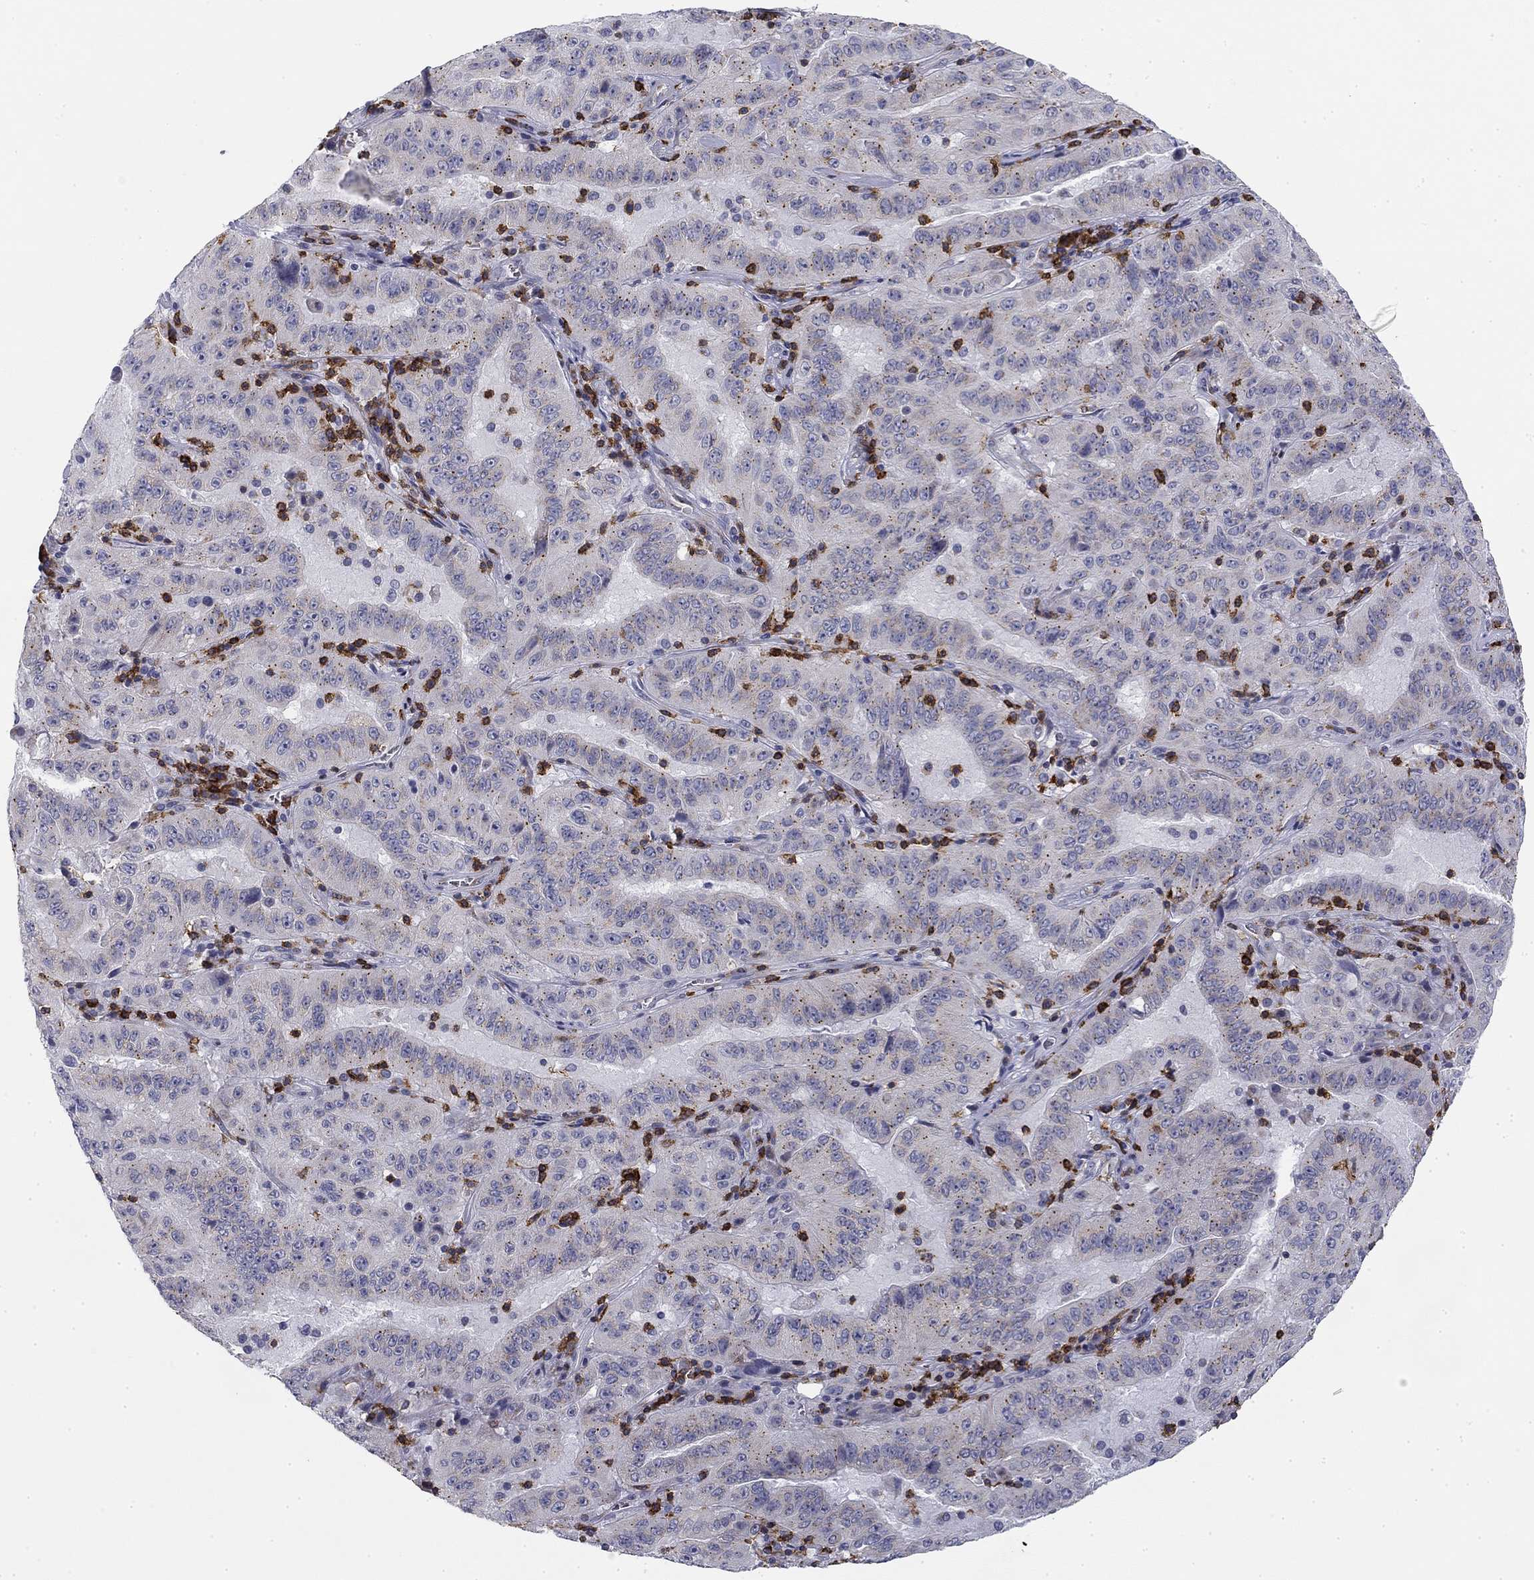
{"staining": {"intensity": "moderate", "quantity": "25%-75%", "location": "cytoplasmic/membranous"}, "tissue": "pancreatic cancer", "cell_type": "Tumor cells", "image_type": "cancer", "snomed": [{"axis": "morphology", "description": "Adenocarcinoma, NOS"}, {"axis": "topography", "description": "Pancreas"}], "caption": "DAB immunohistochemical staining of human pancreatic cancer demonstrates moderate cytoplasmic/membranous protein staining in approximately 25%-75% of tumor cells.", "gene": "TRAT1", "patient": {"sex": "male", "age": 63}}